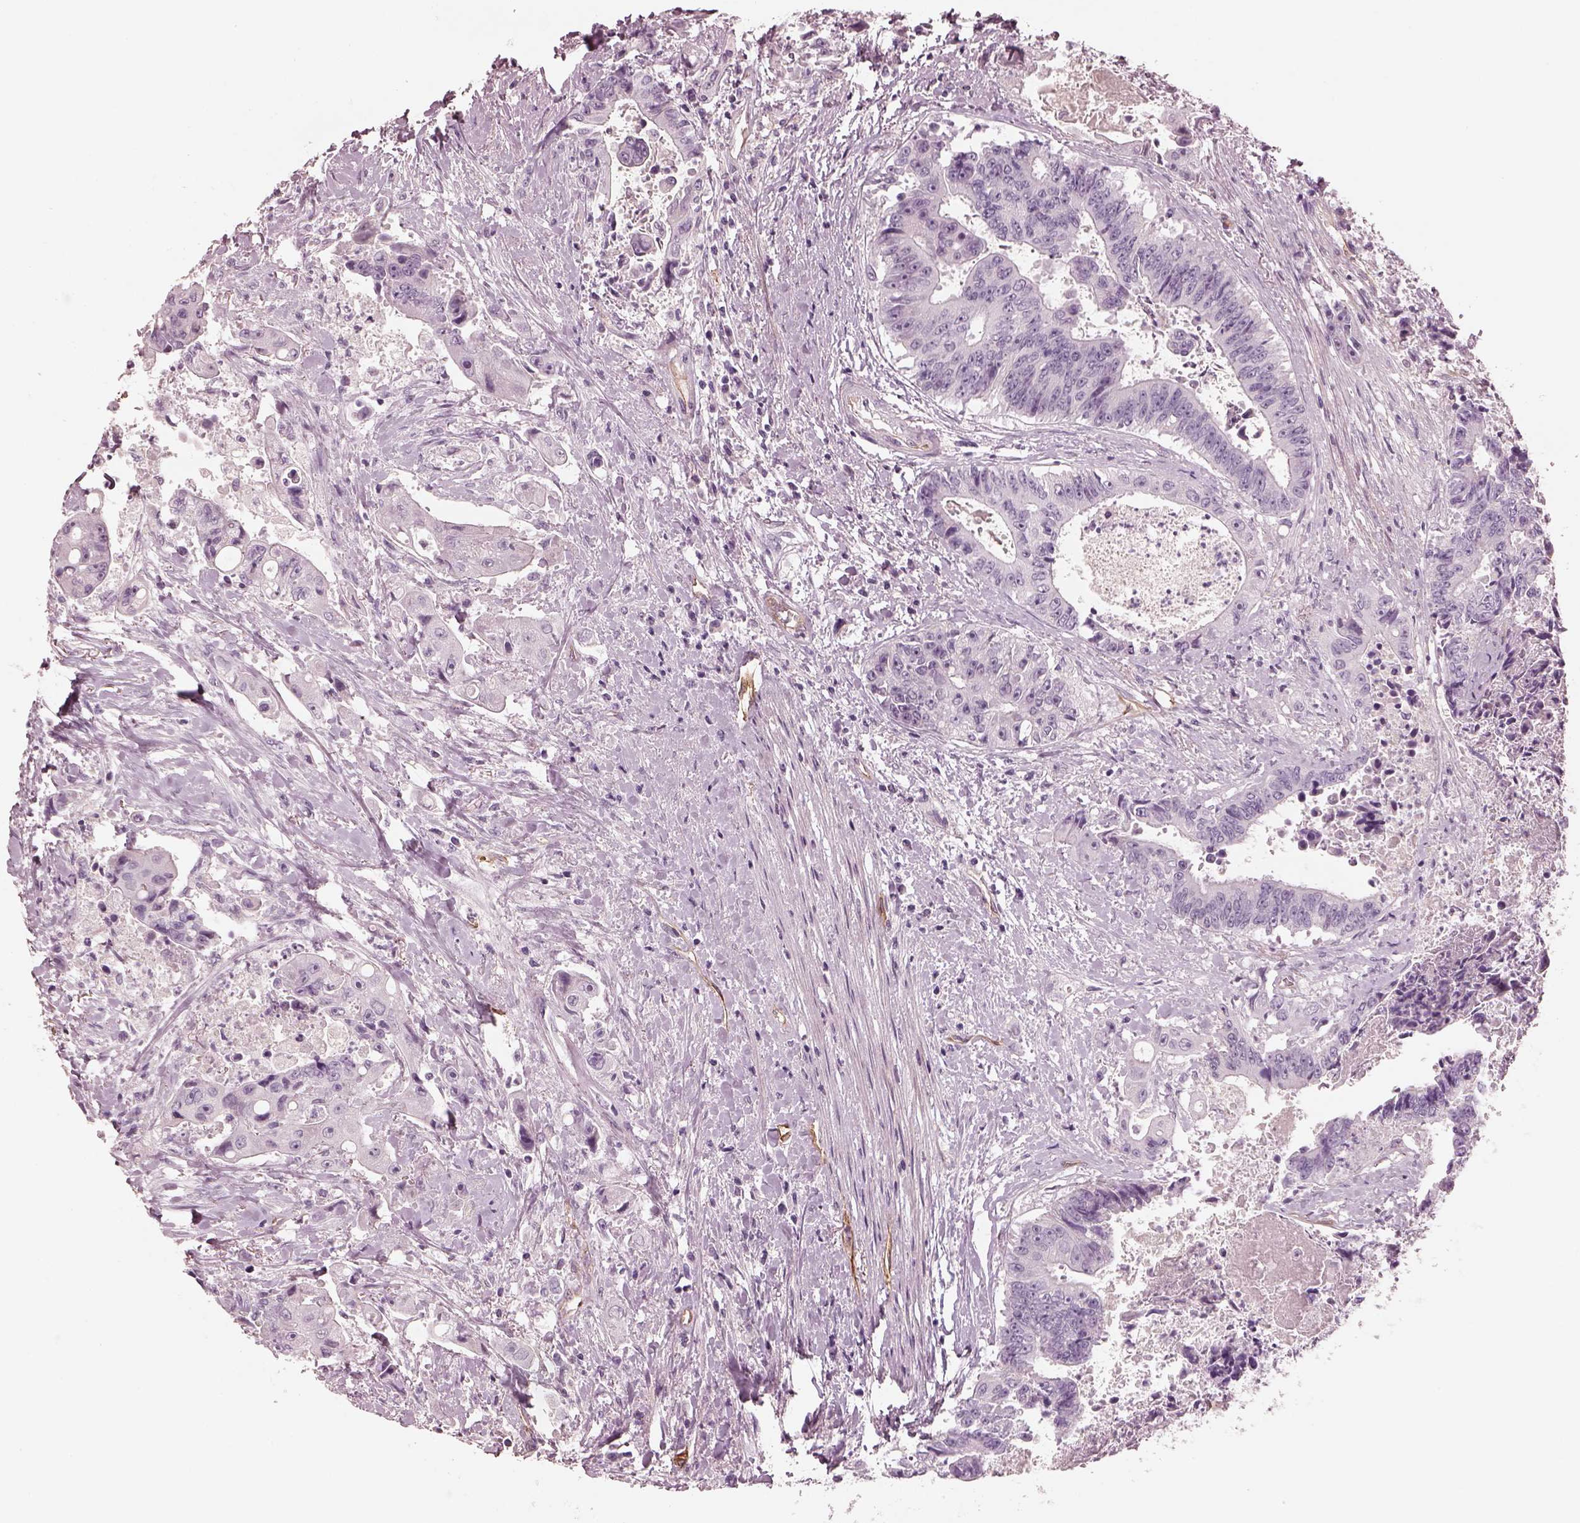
{"staining": {"intensity": "negative", "quantity": "none", "location": "none"}, "tissue": "colorectal cancer", "cell_type": "Tumor cells", "image_type": "cancer", "snomed": [{"axis": "morphology", "description": "Adenocarcinoma, NOS"}, {"axis": "topography", "description": "Rectum"}], "caption": "DAB (3,3'-diaminobenzidine) immunohistochemical staining of human colorectal adenocarcinoma demonstrates no significant expression in tumor cells.", "gene": "EIF4E1B", "patient": {"sex": "male", "age": 54}}